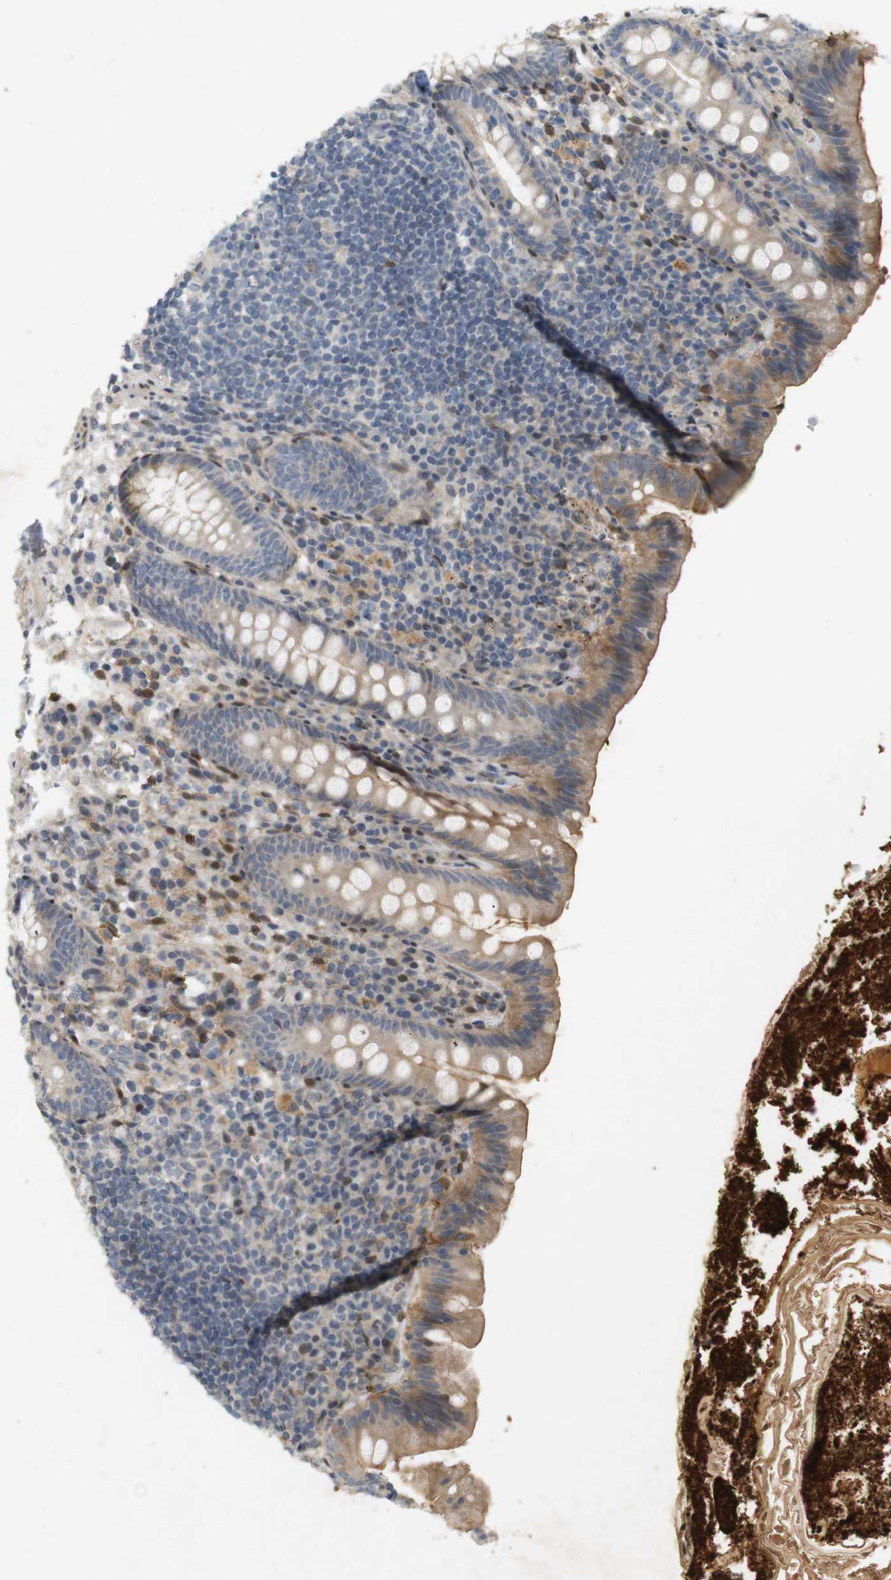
{"staining": {"intensity": "moderate", "quantity": "25%-75%", "location": "cytoplasmic/membranous"}, "tissue": "appendix", "cell_type": "Glandular cells", "image_type": "normal", "snomed": [{"axis": "morphology", "description": "Normal tissue, NOS"}, {"axis": "topography", "description": "Appendix"}], "caption": "A micrograph showing moderate cytoplasmic/membranous expression in about 25%-75% of glandular cells in unremarkable appendix, as visualized by brown immunohistochemical staining.", "gene": "PPP1R14A", "patient": {"sex": "male", "age": 52}}